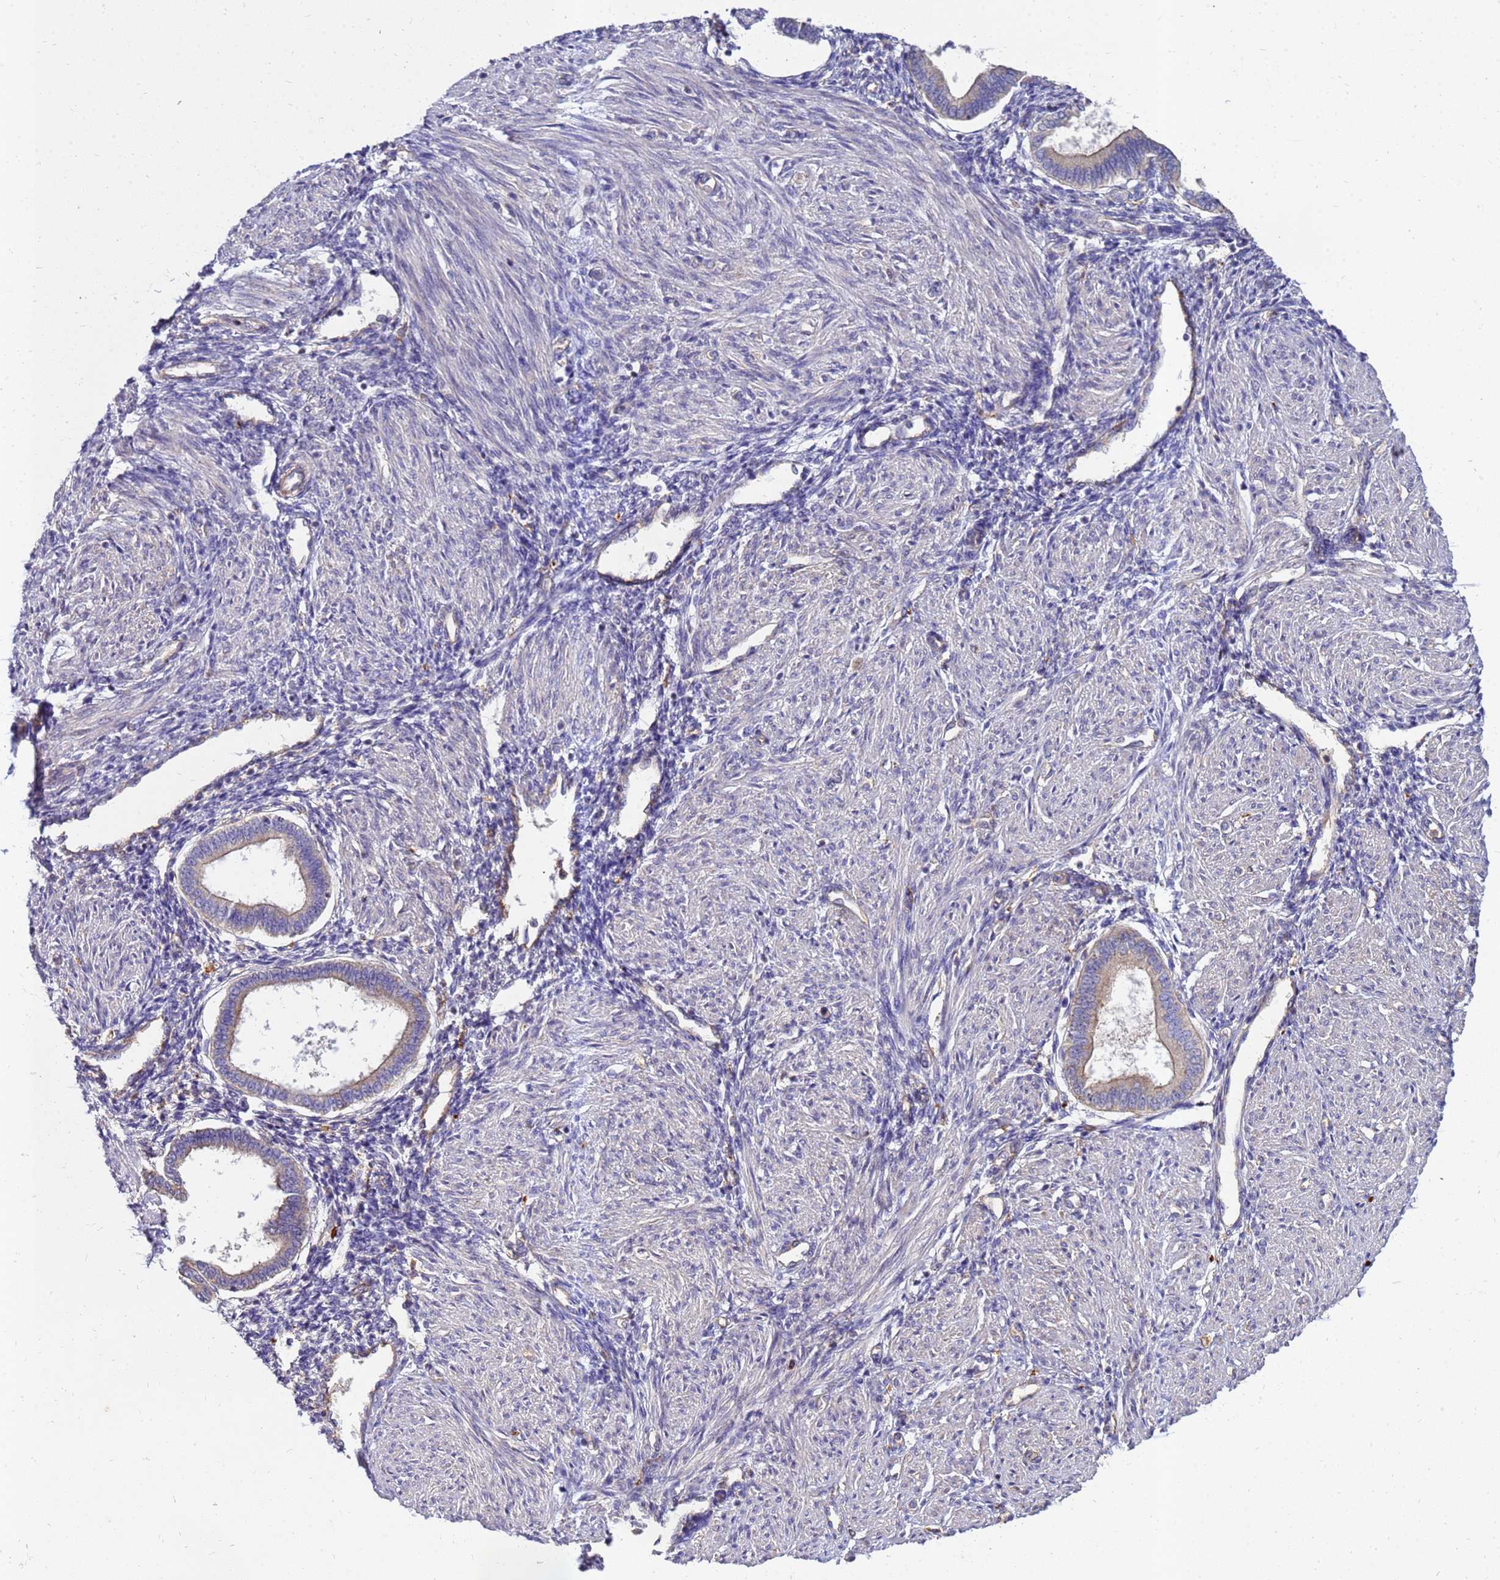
{"staining": {"intensity": "negative", "quantity": "none", "location": "none"}, "tissue": "endometrium", "cell_type": "Cells in endometrial stroma", "image_type": "normal", "snomed": [{"axis": "morphology", "description": "Normal tissue, NOS"}, {"axis": "topography", "description": "Endometrium"}], "caption": "This micrograph is of normal endometrium stained with immunohistochemistry (IHC) to label a protein in brown with the nuclei are counter-stained blue. There is no positivity in cells in endometrial stroma. The staining was performed using DAB to visualize the protein expression in brown, while the nuclei were stained in blue with hematoxylin (Magnification: 20x).", "gene": "RNF215", "patient": {"sex": "female", "age": 53}}